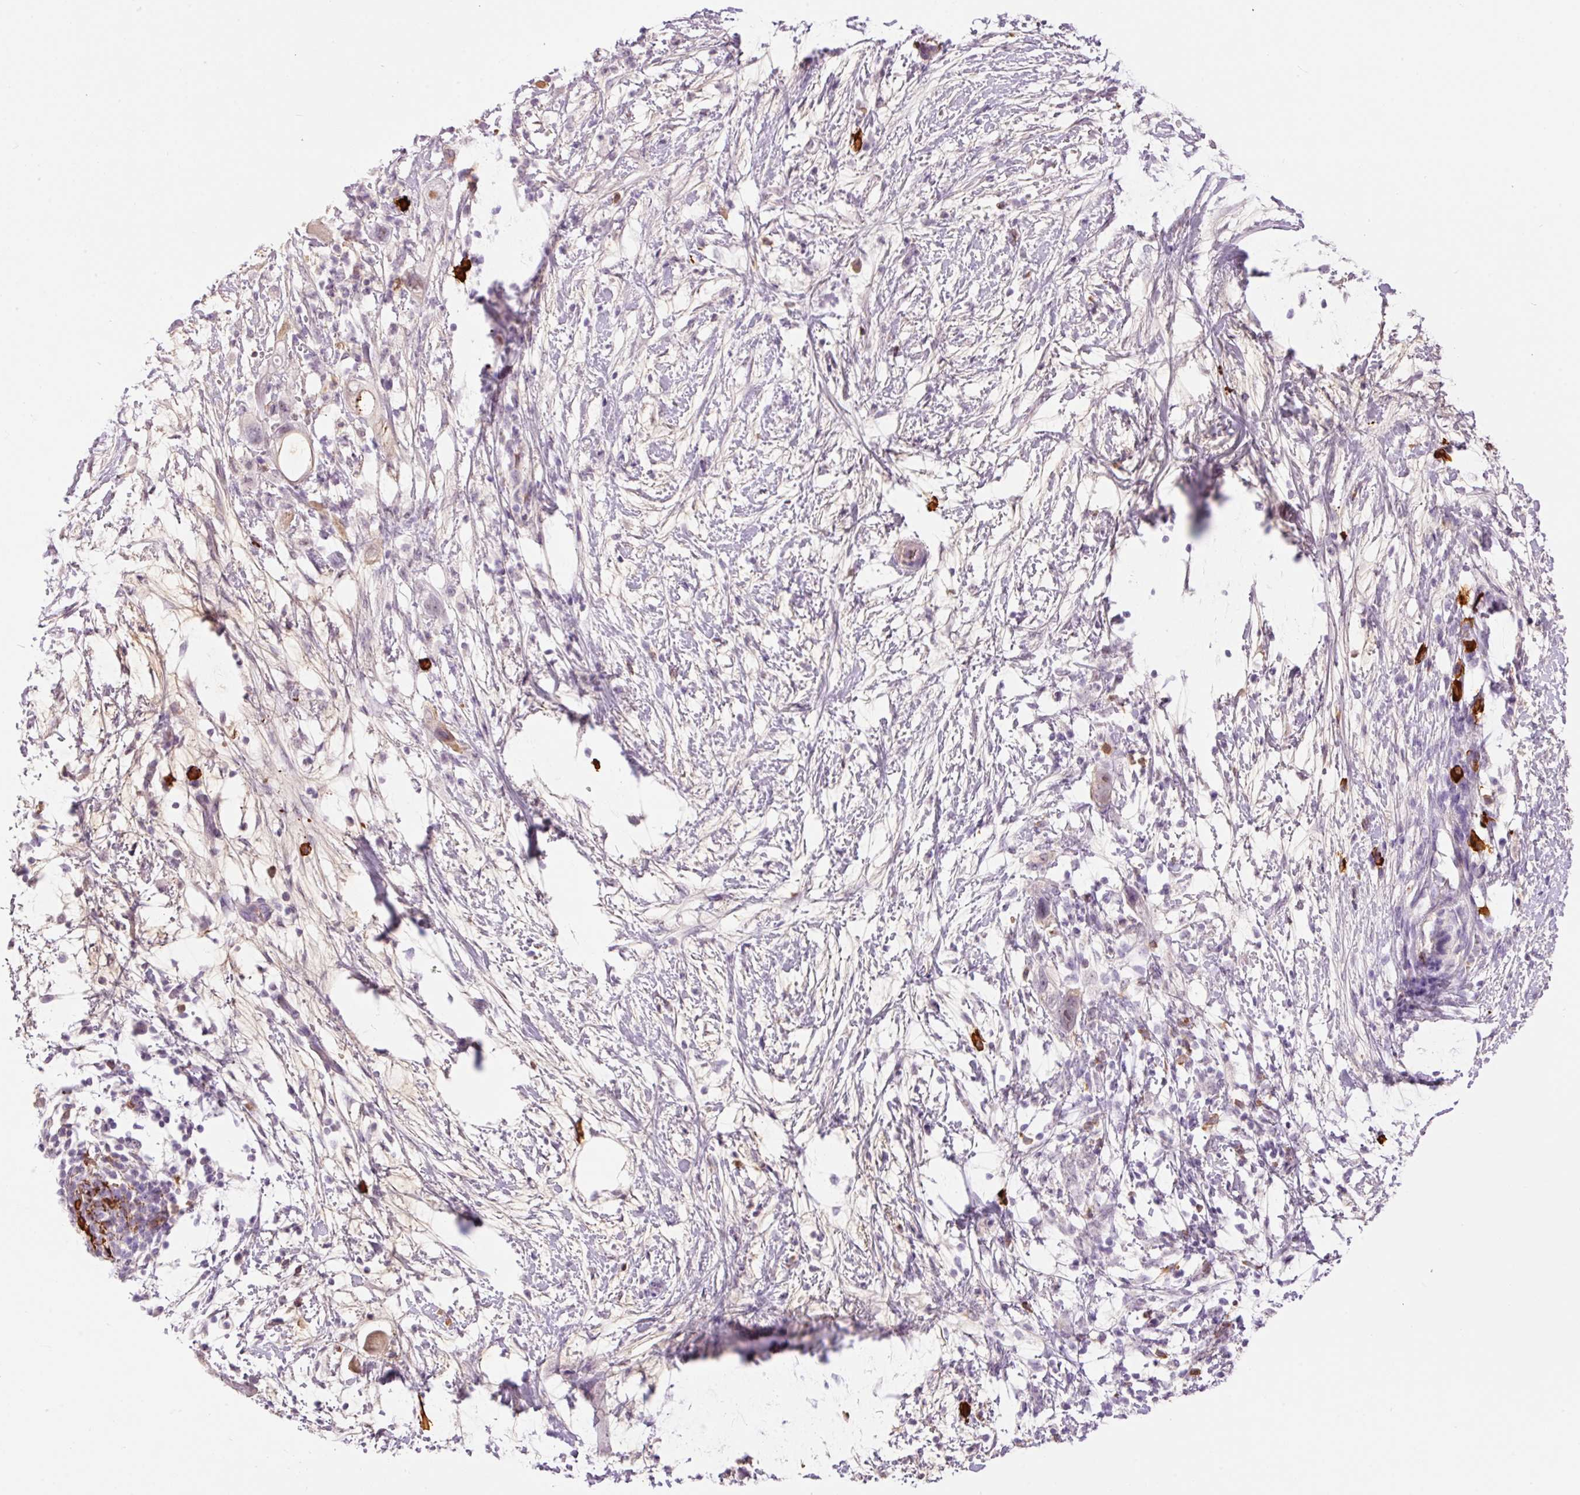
{"staining": {"intensity": "negative", "quantity": "none", "location": "none"}, "tissue": "pancreatic cancer", "cell_type": "Tumor cells", "image_type": "cancer", "snomed": [{"axis": "morphology", "description": "Adenocarcinoma, NOS"}, {"axis": "topography", "description": "Pancreas"}], "caption": "Image shows no significant protein expression in tumor cells of pancreatic cancer.", "gene": "PRPF38B", "patient": {"sex": "female", "age": 72}}